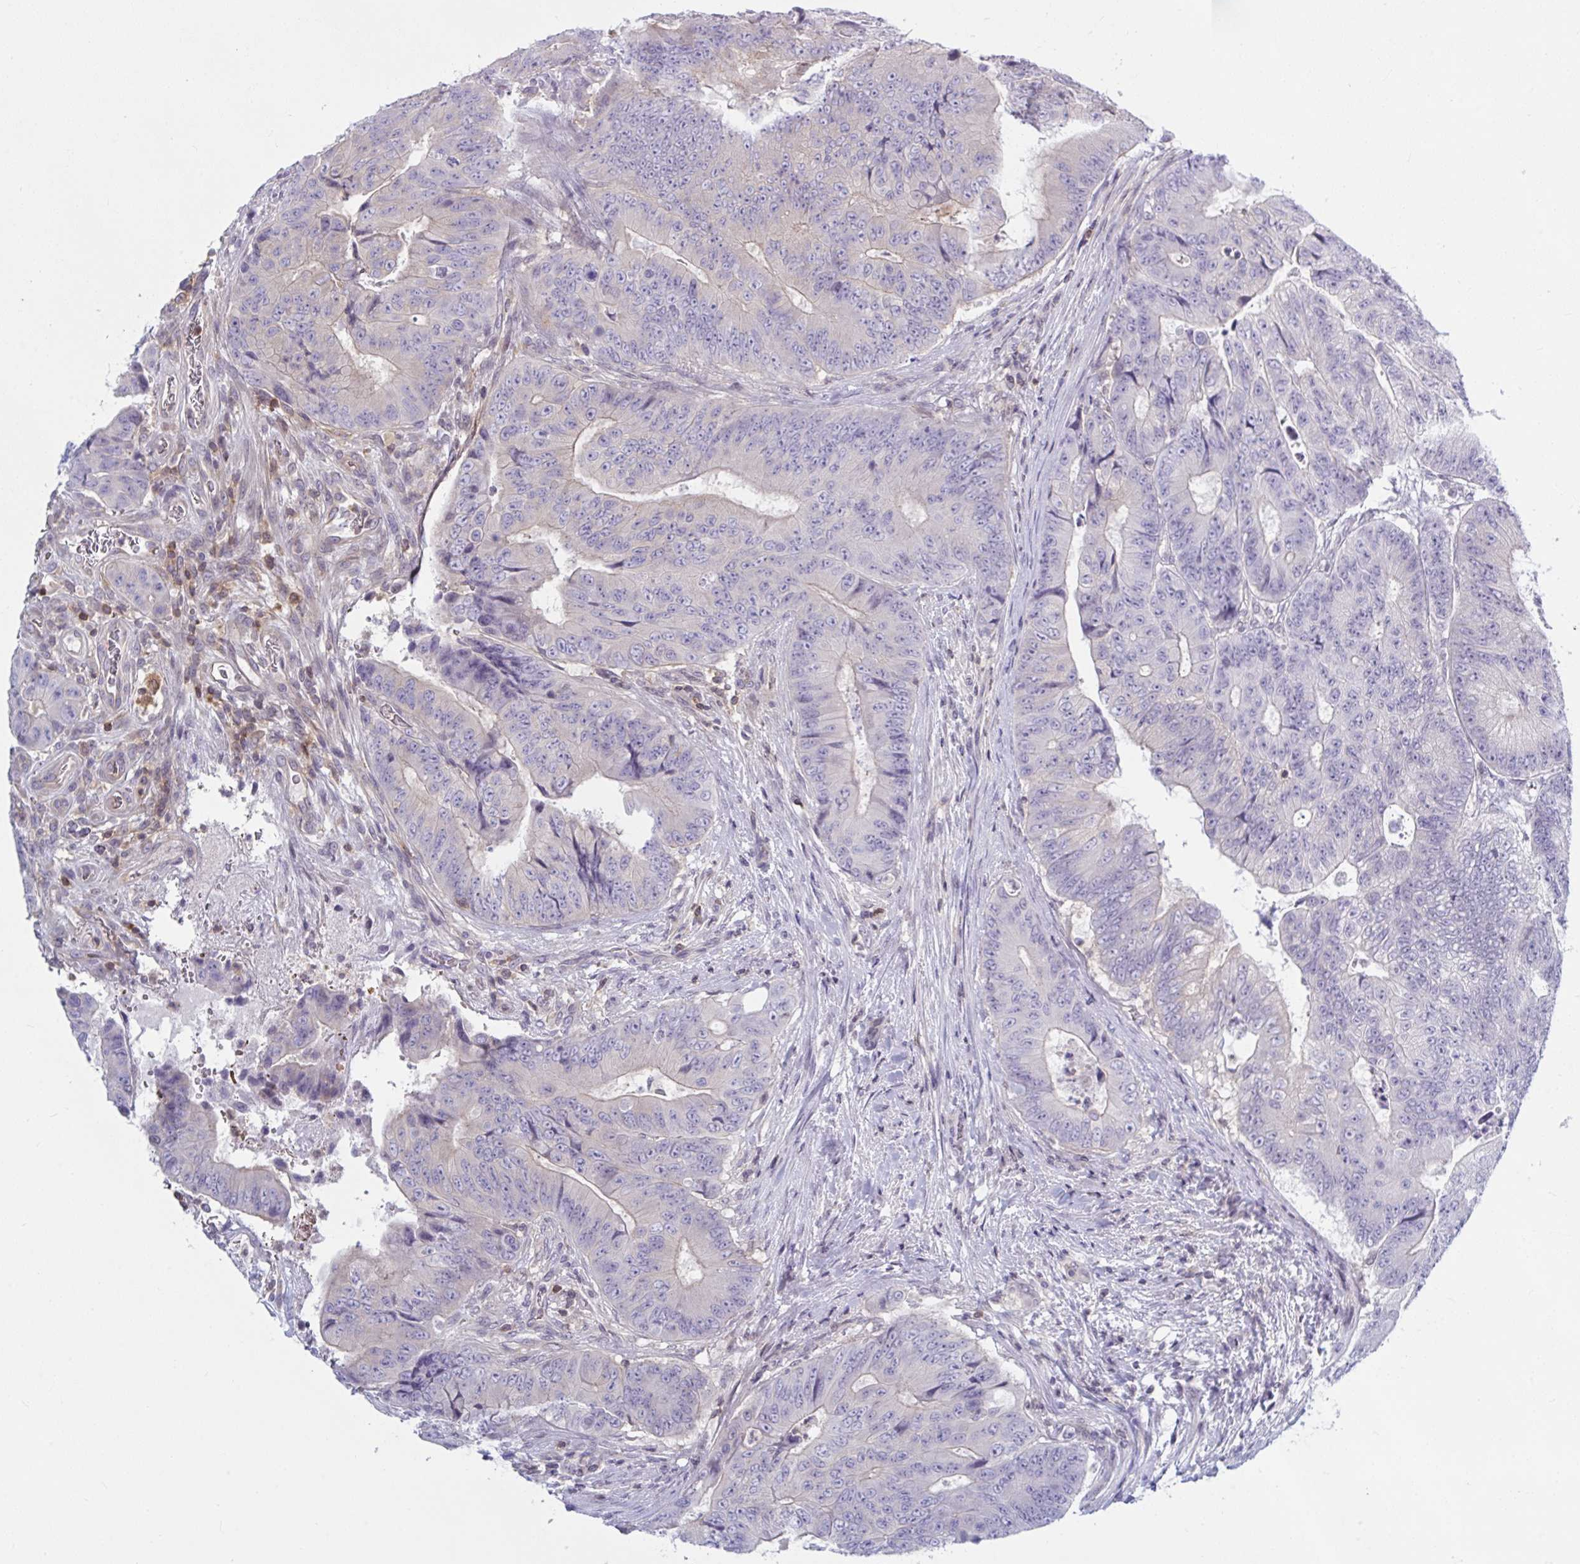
{"staining": {"intensity": "negative", "quantity": "none", "location": "none"}, "tissue": "colorectal cancer", "cell_type": "Tumor cells", "image_type": "cancer", "snomed": [{"axis": "morphology", "description": "Adenocarcinoma, NOS"}, {"axis": "topography", "description": "Colon"}], "caption": "This is an immunohistochemistry histopathology image of colorectal cancer (adenocarcinoma). There is no positivity in tumor cells.", "gene": "TANK", "patient": {"sex": "female", "age": 48}}